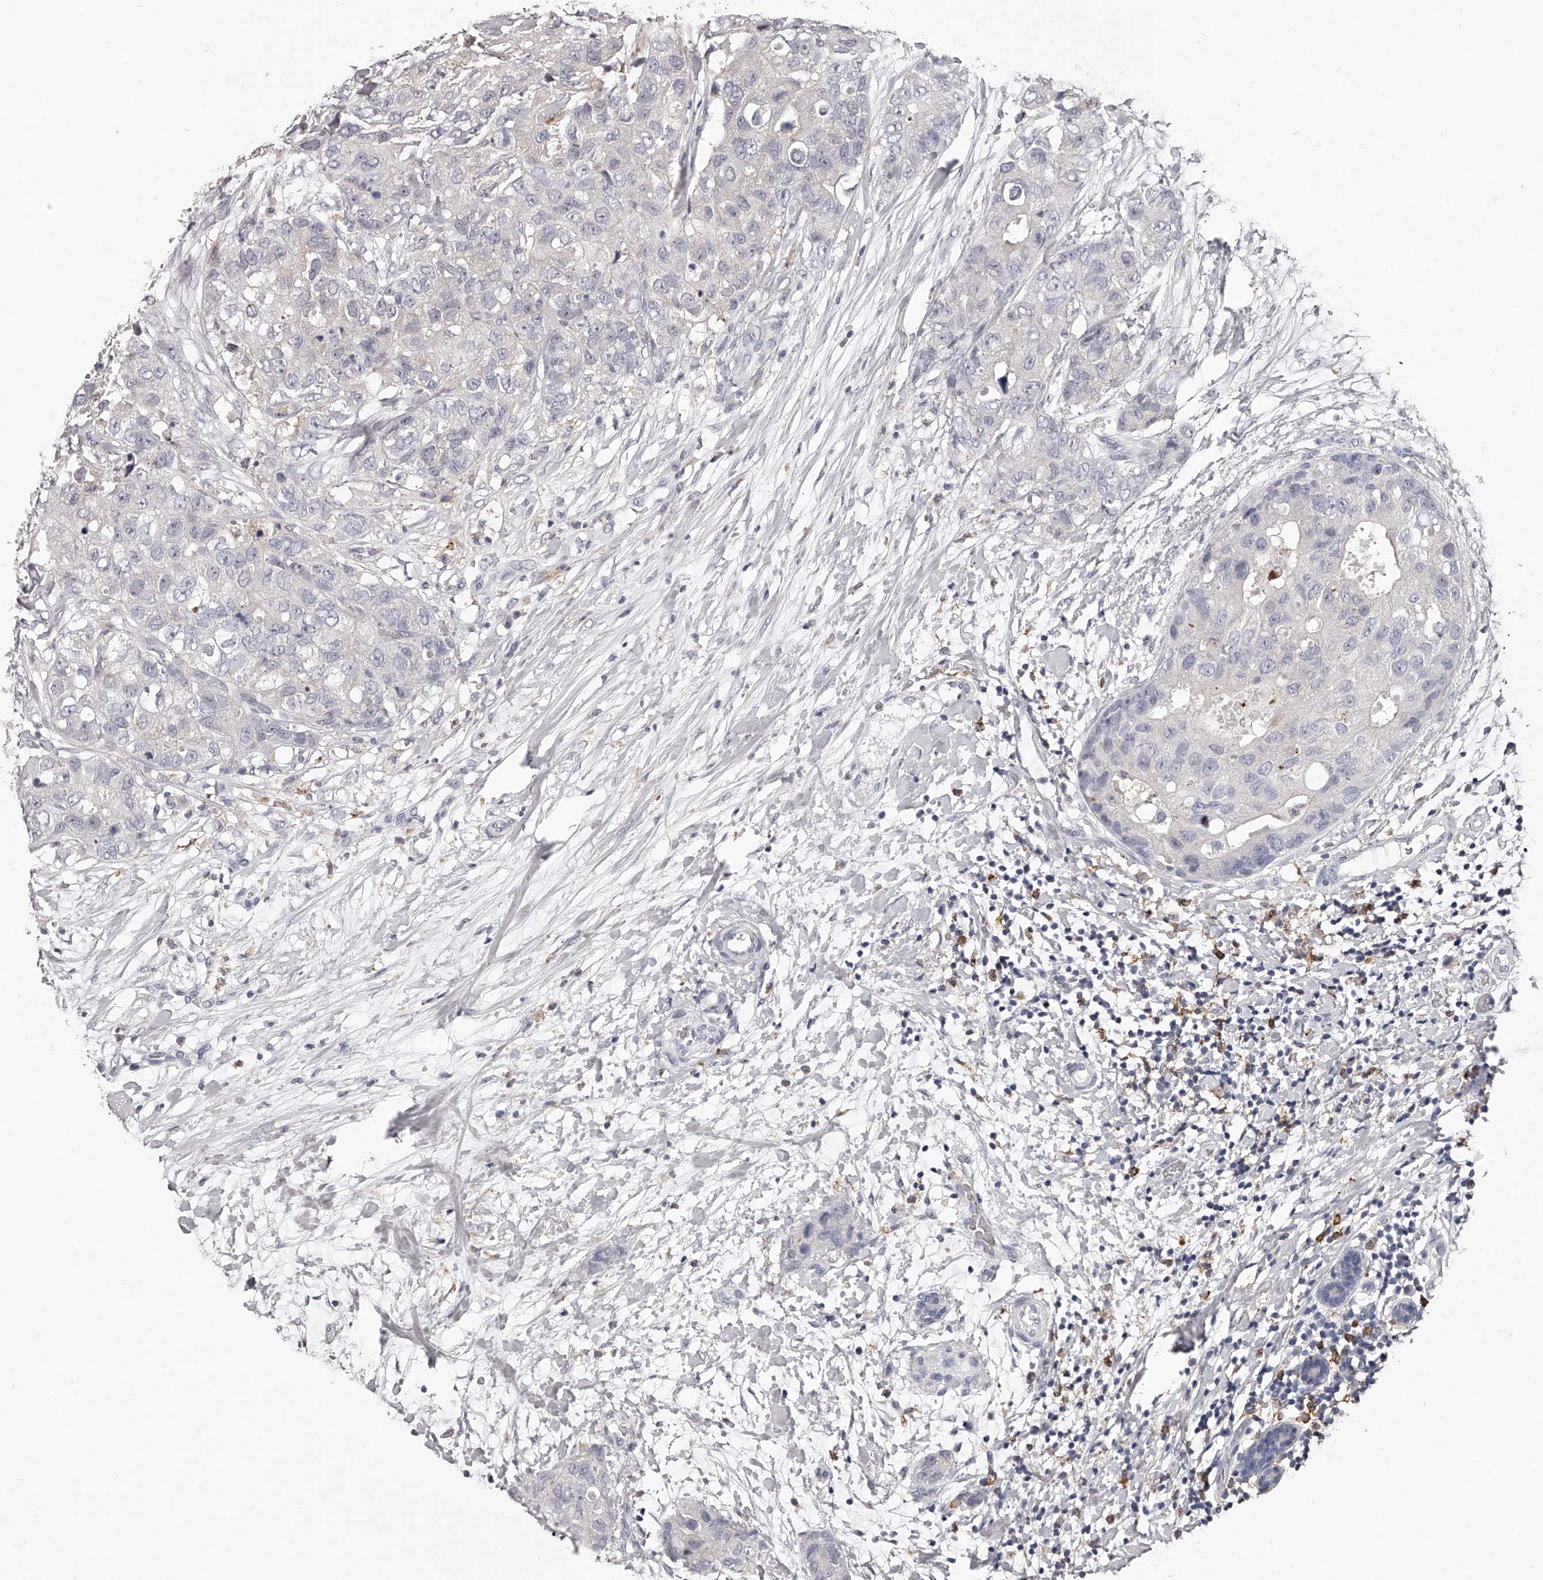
{"staining": {"intensity": "negative", "quantity": "none", "location": "none"}, "tissue": "breast cancer", "cell_type": "Tumor cells", "image_type": "cancer", "snomed": [{"axis": "morphology", "description": "Duct carcinoma"}, {"axis": "topography", "description": "Breast"}], "caption": "Human breast cancer (infiltrating ductal carcinoma) stained for a protein using immunohistochemistry (IHC) reveals no positivity in tumor cells.", "gene": "PACSIN1", "patient": {"sex": "female", "age": 62}}